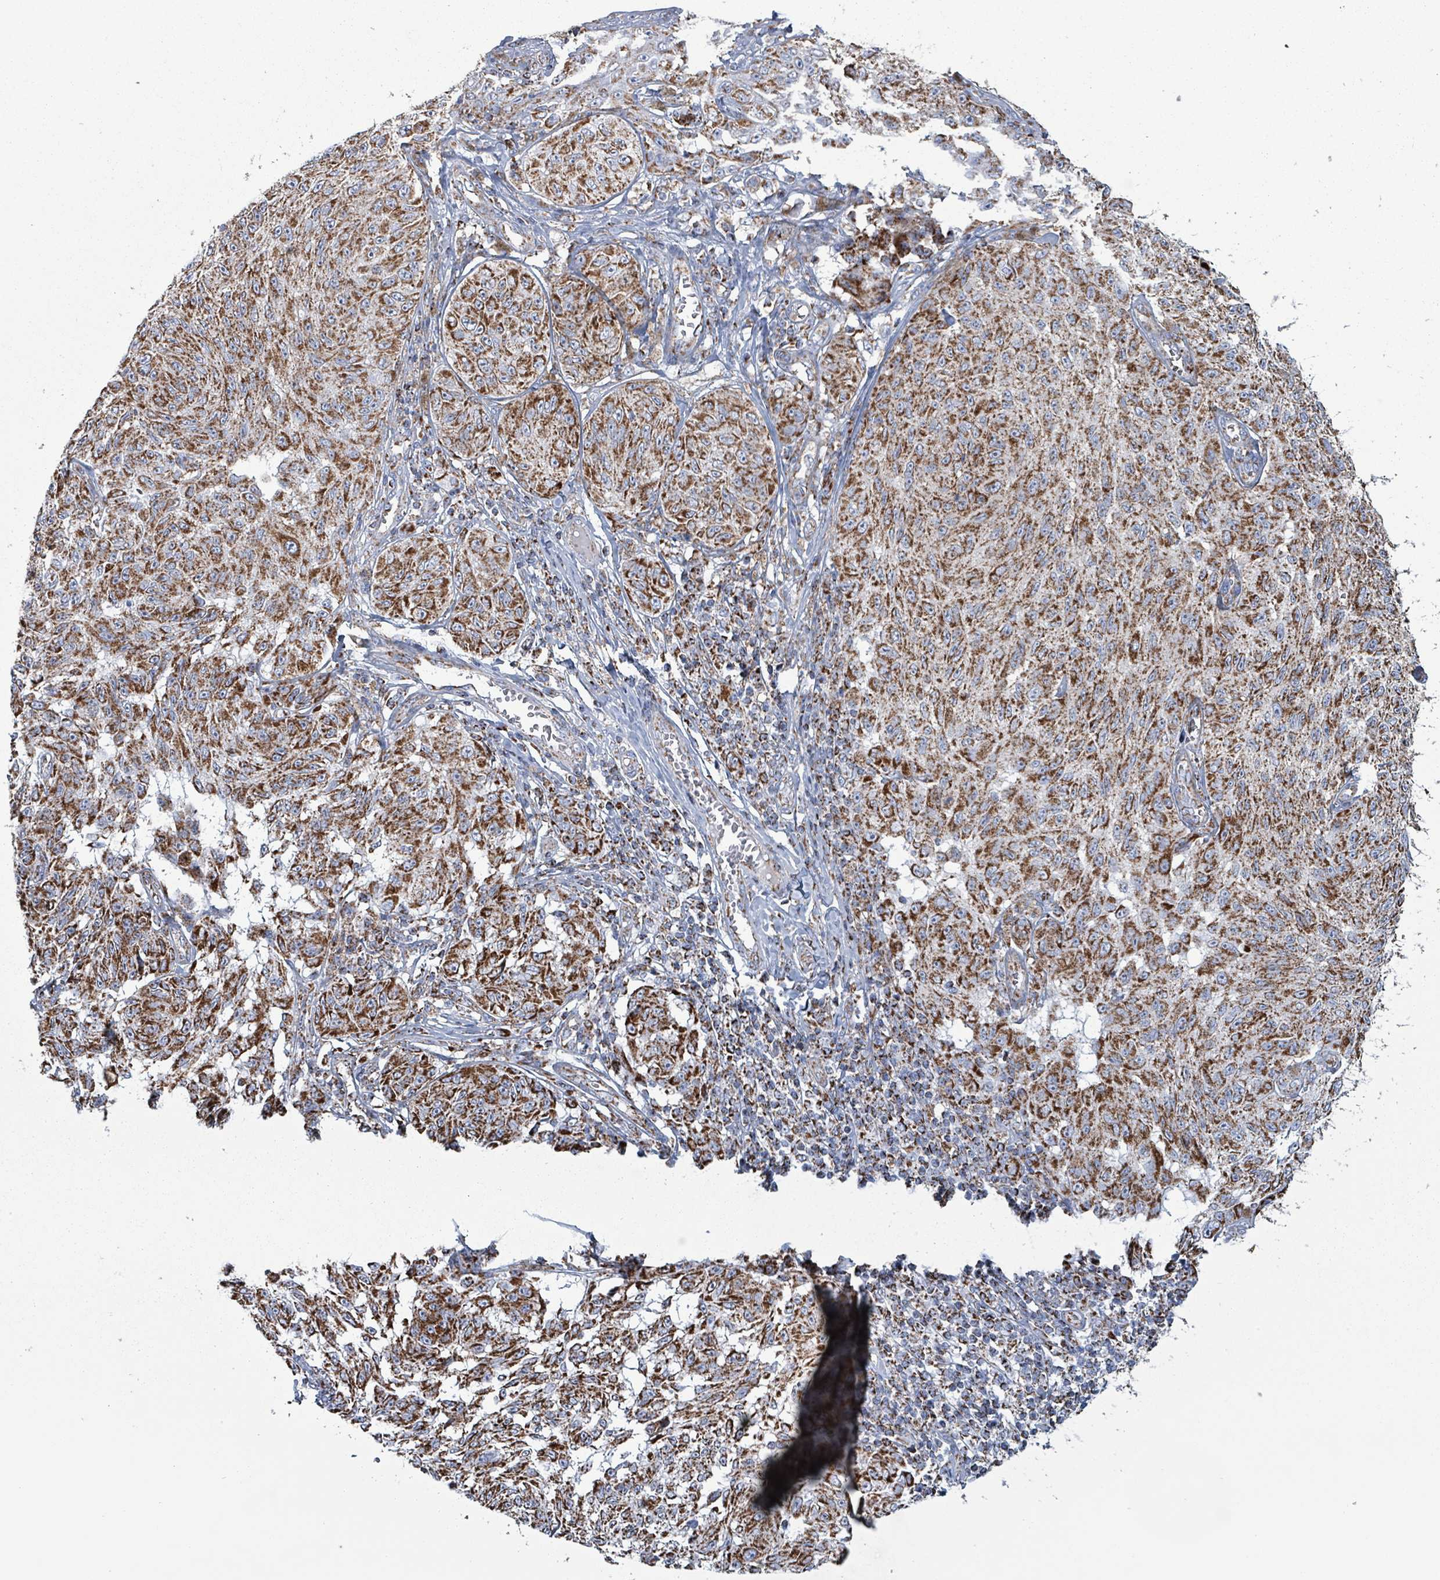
{"staining": {"intensity": "strong", "quantity": ">75%", "location": "cytoplasmic/membranous"}, "tissue": "melanoma", "cell_type": "Tumor cells", "image_type": "cancer", "snomed": [{"axis": "morphology", "description": "Malignant melanoma, NOS"}, {"axis": "topography", "description": "Skin"}], "caption": "The photomicrograph reveals a brown stain indicating the presence of a protein in the cytoplasmic/membranous of tumor cells in malignant melanoma. (brown staining indicates protein expression, while blue staining denotes nuclei).", "gene": "IDH3B", "patient": {"sex": "male", "age": 68}}